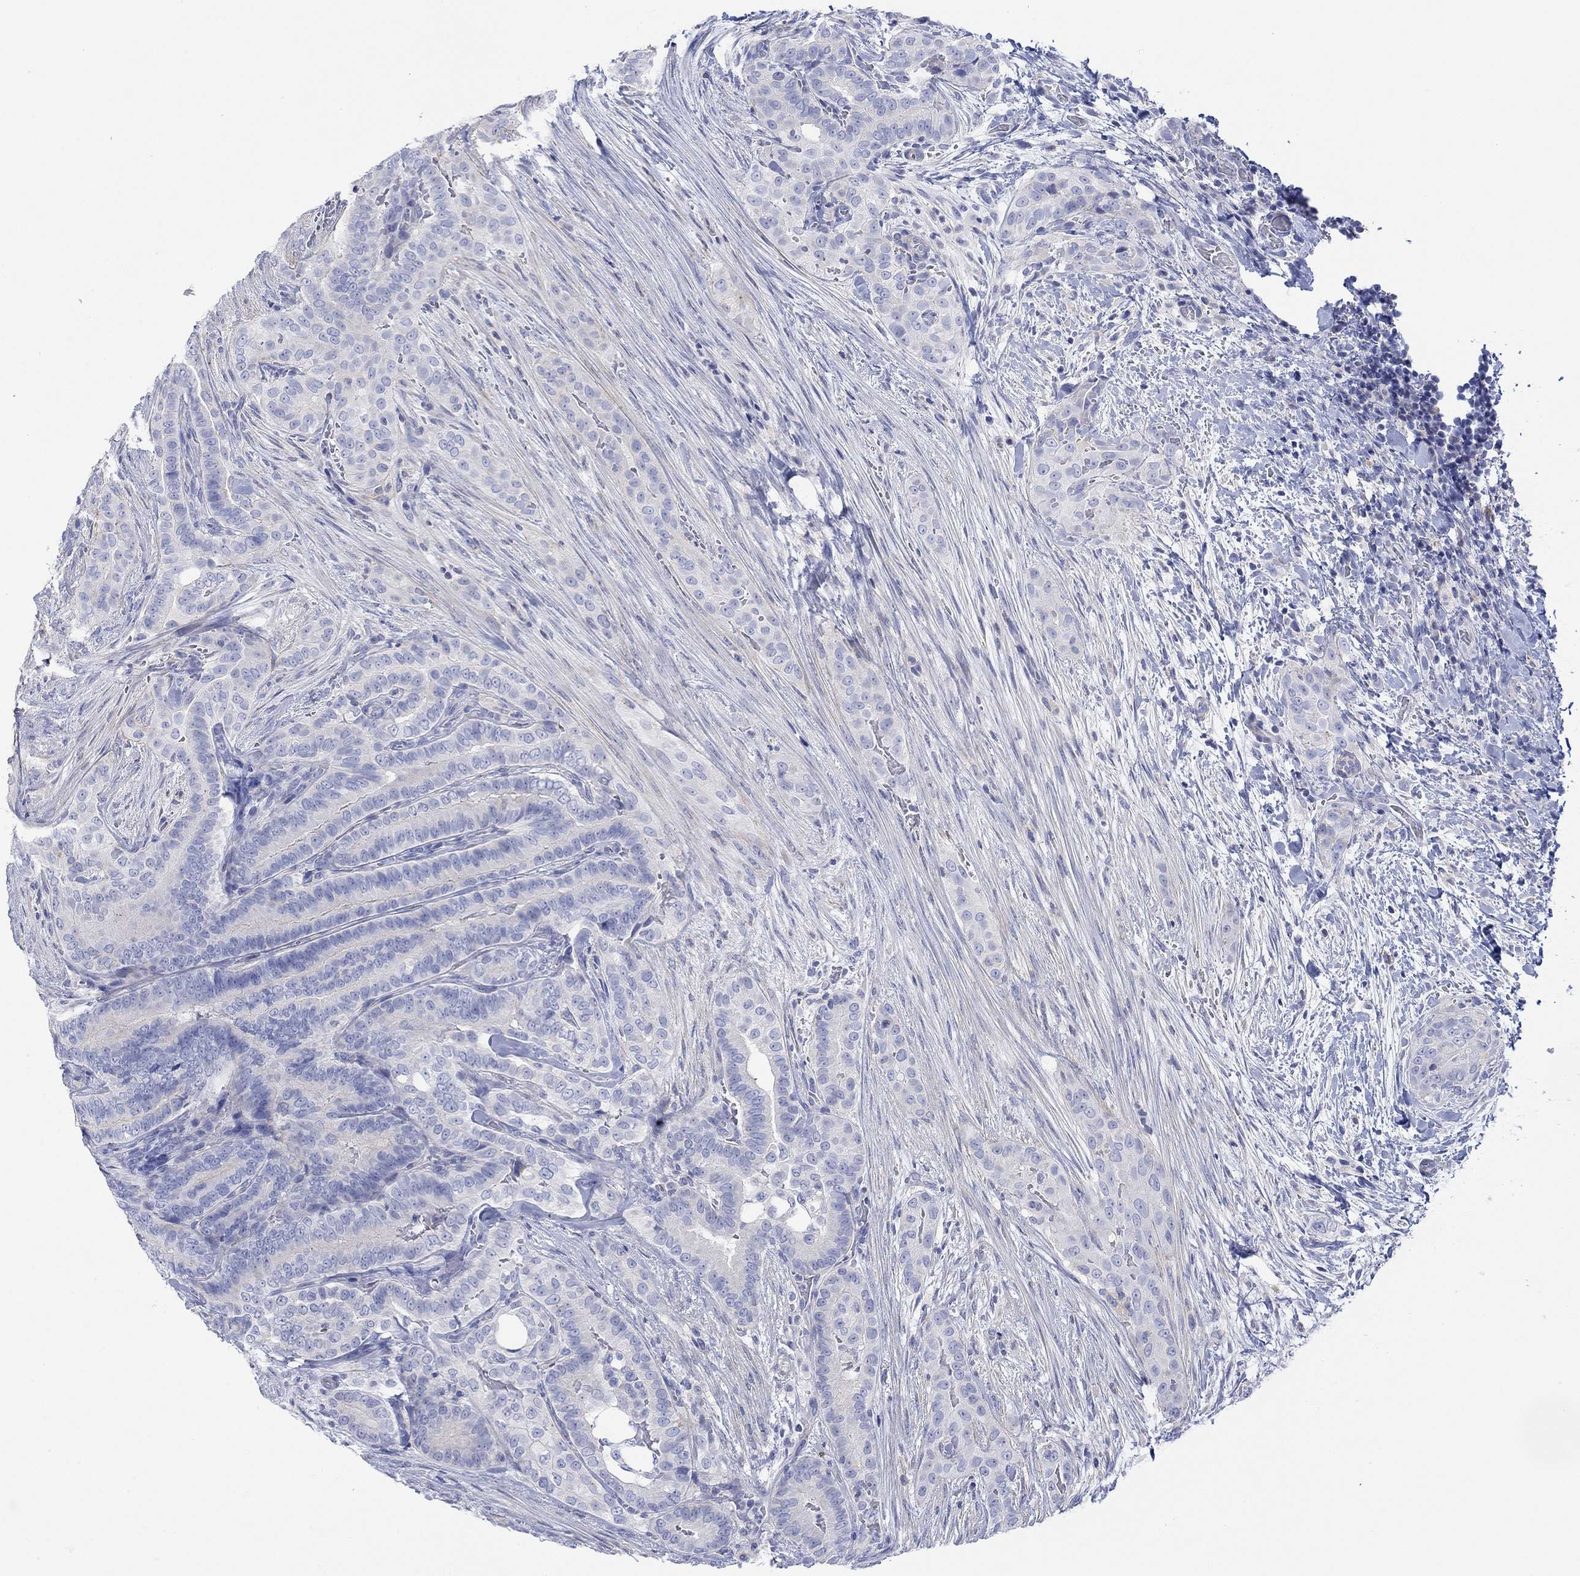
{"staining": {"intensity": "negative", "quantity": "none", "location": "none"}, "tissue": "thyroid cancer", "cell_type": "Tumor cells", "image_type": "cancer", "snomed": [{"axis": "morphology", "description": "Papillary adenocarcinoma, NOS"}, {"axis": "topography", "description": "Thyroid gland"}], "caption": "Tumor cells show no significant protein positivity in thyroid papillary adenocarcinoma.", "gene": "PPIL6", "patient": {"sex": "male", "age": 61}}